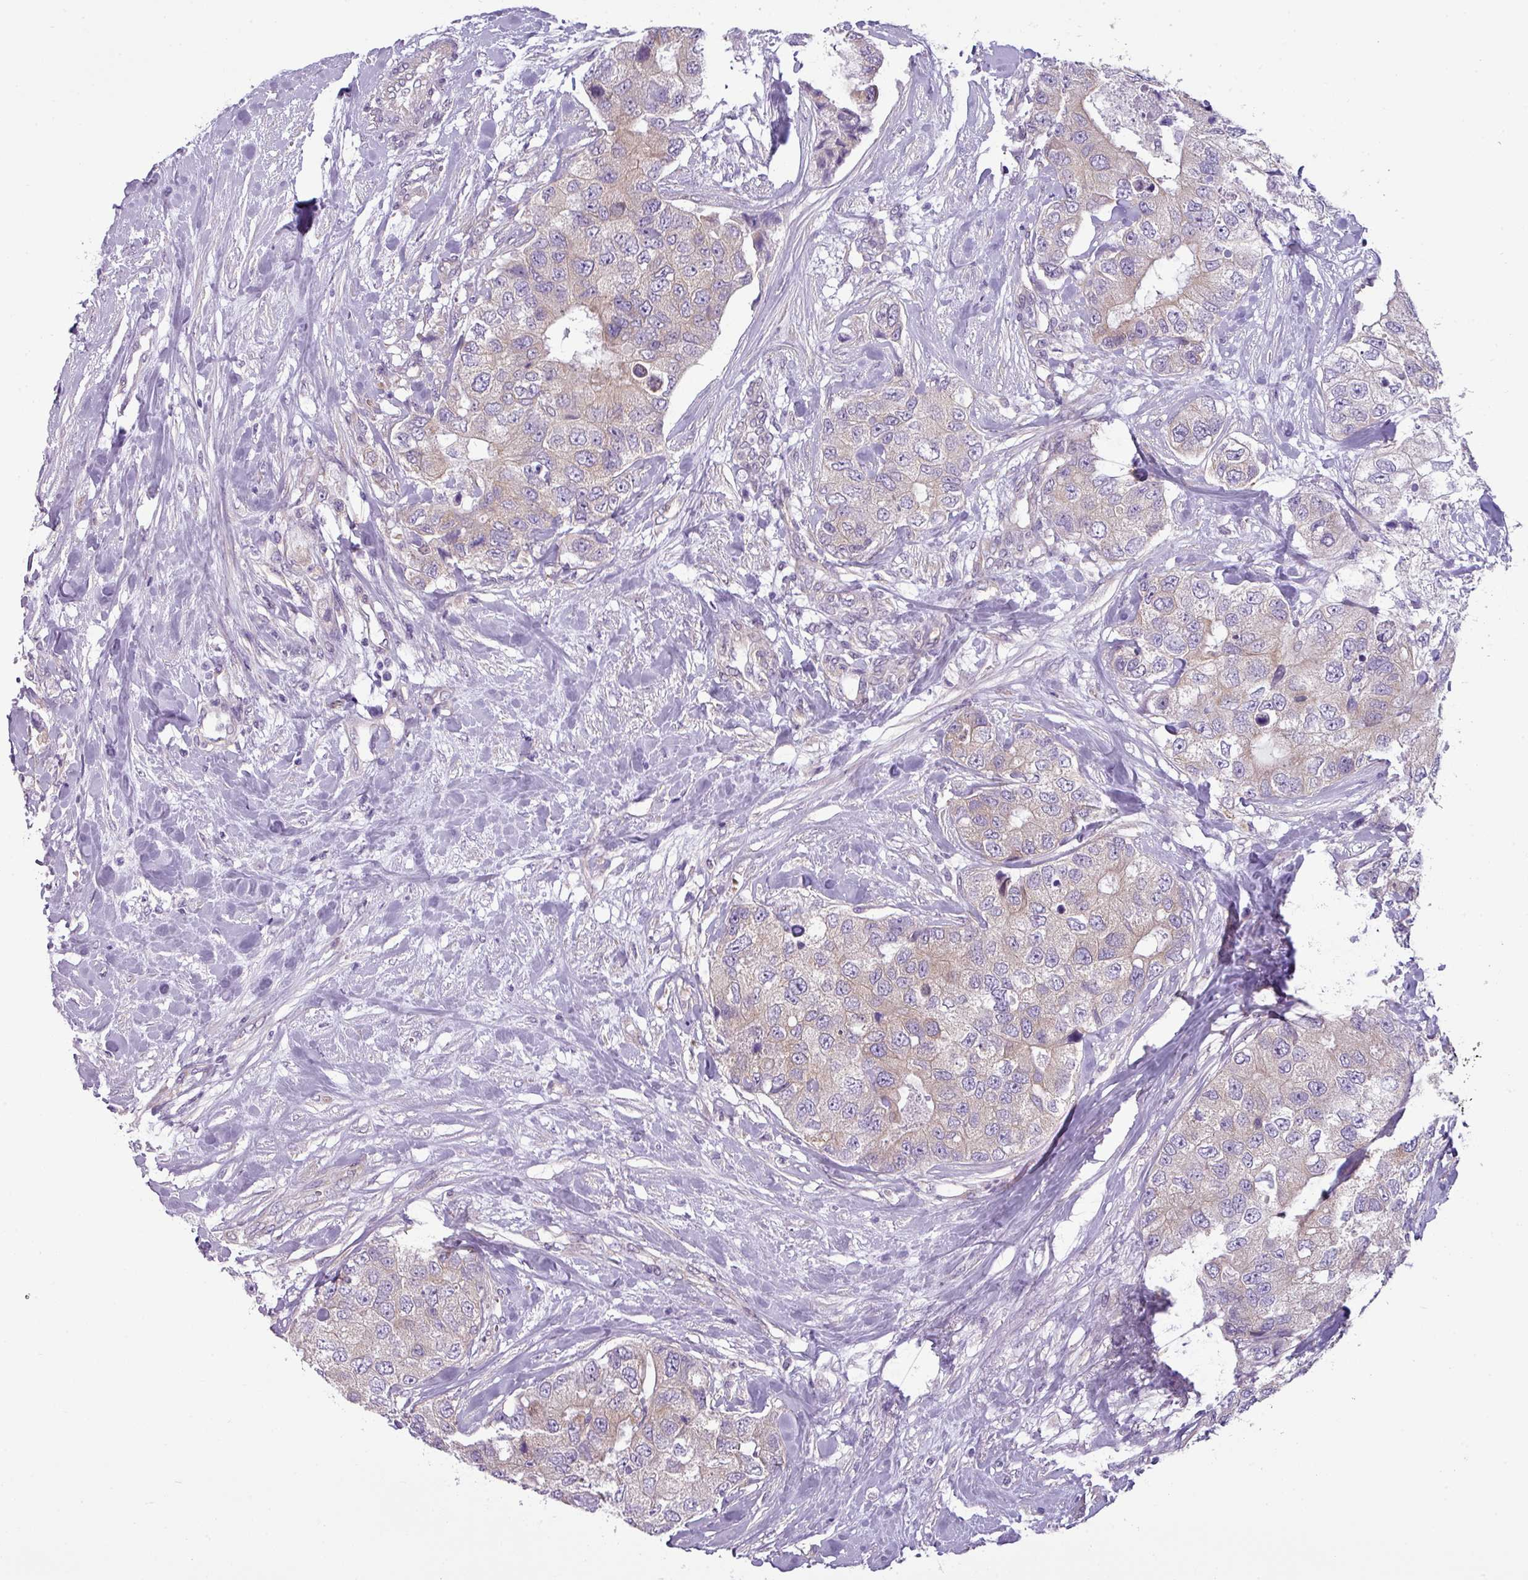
{"staining": {"intensity": "weak", "quantity": "<25%", "location": "cytoplasmic/membranous"}, "tissue": "breast cancer", "cell_type": "Tumor cells", "image_type": "cancer", "snomed": [{"axis": "morphology", "description": "Duct carcinoma"}, {"axis": "topography", "description": "Breast"}], "caption": "There is no significant positivity in tumor cells of breast cancer (invasive ductal carcinoma).", "gene": "TOR1AIP2", "patient": {"sex": "female", "age": 62}}